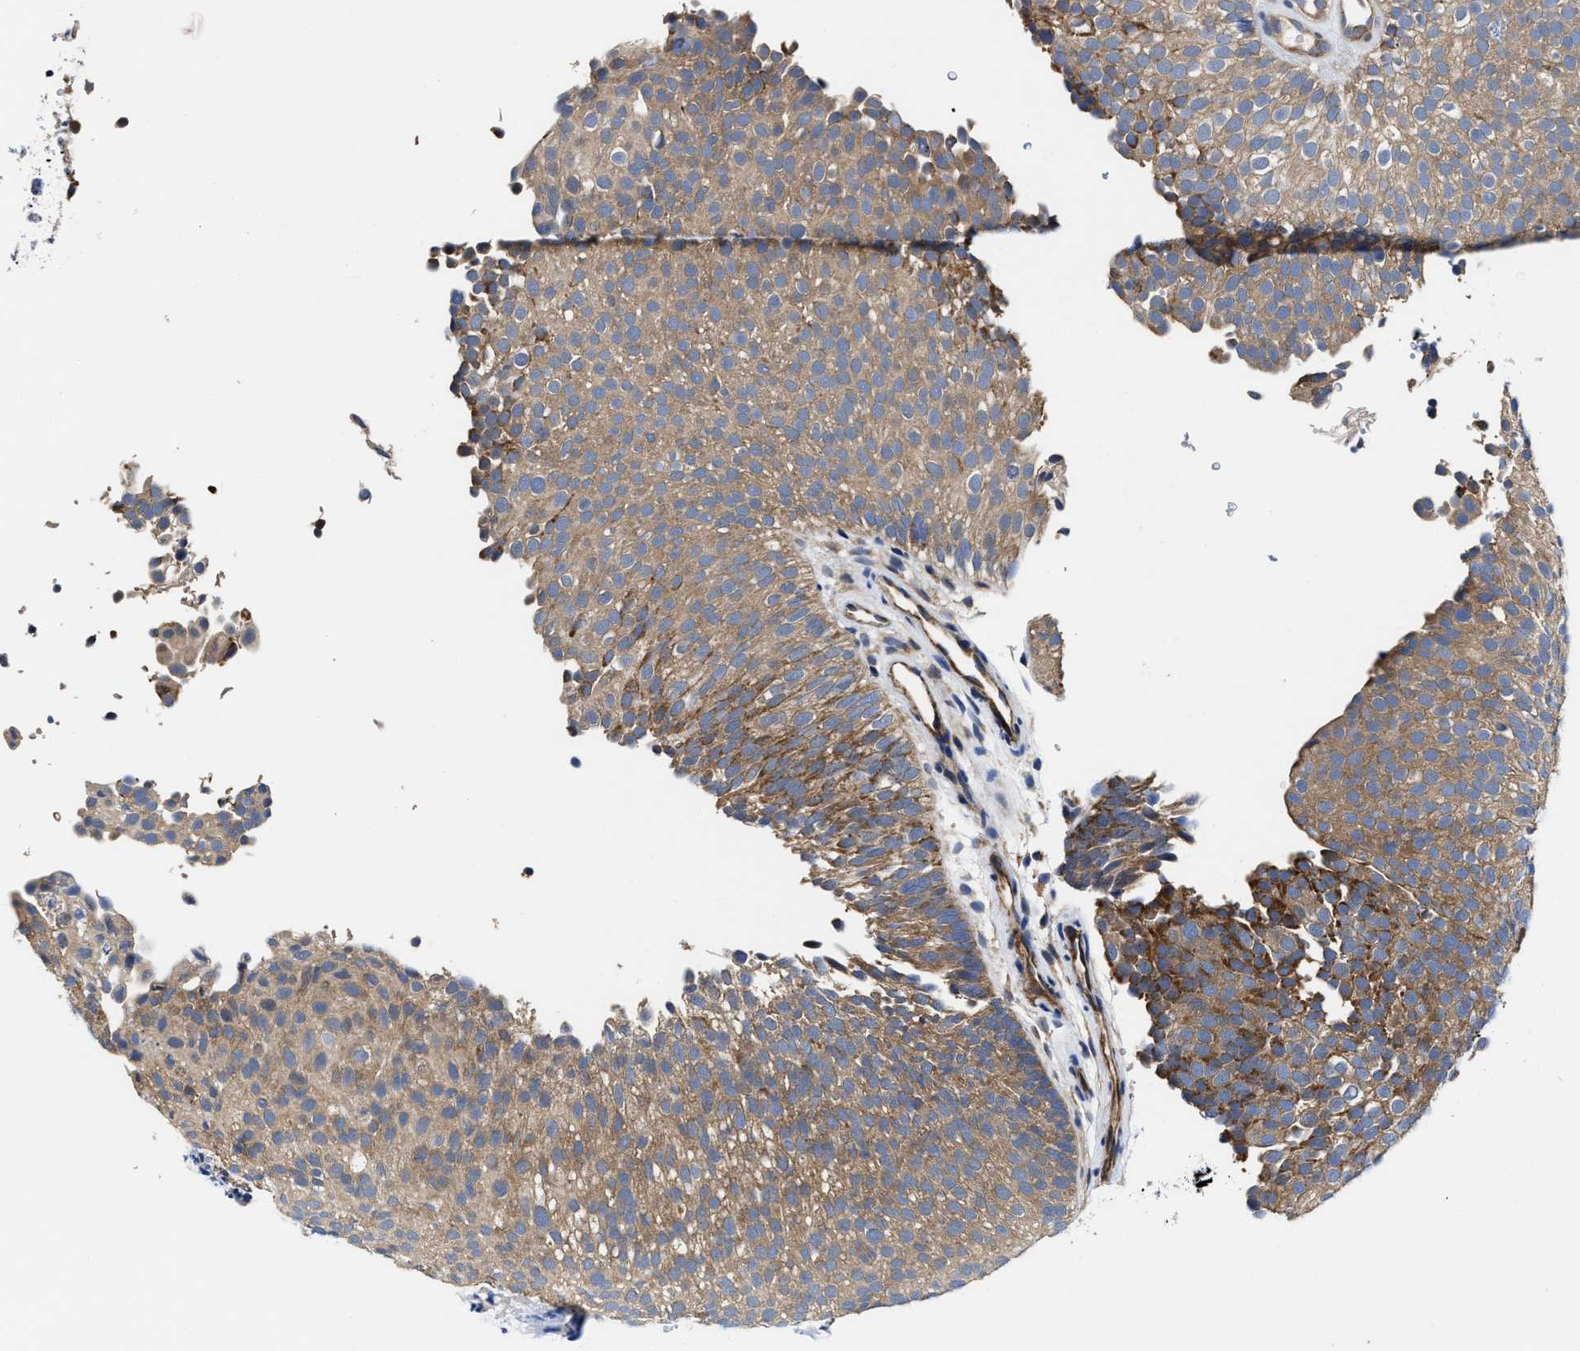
{"staining": {"intensity": "weak", "quantity": ">75%", "location": "cytoplasmic/membranous"}, "tissue": "urothelial cancer", "cell_type": "Tumor cells", "image_type": "cancer", "snomed": [{"axis": "morphology", "description": "Urothelial carcinoma, Low grade"}, {"axis": "topography", "description": "Urinary bladder"}], "caption": "This image reveals immunohistochemistry (IHC) staining of human urothelial cancer, with low weak cytoplasmic/membranous positivity in approximately >75% of tumor cells.", "gene": "TRAF6", "patient": {"sex": "male", "age": 78}}